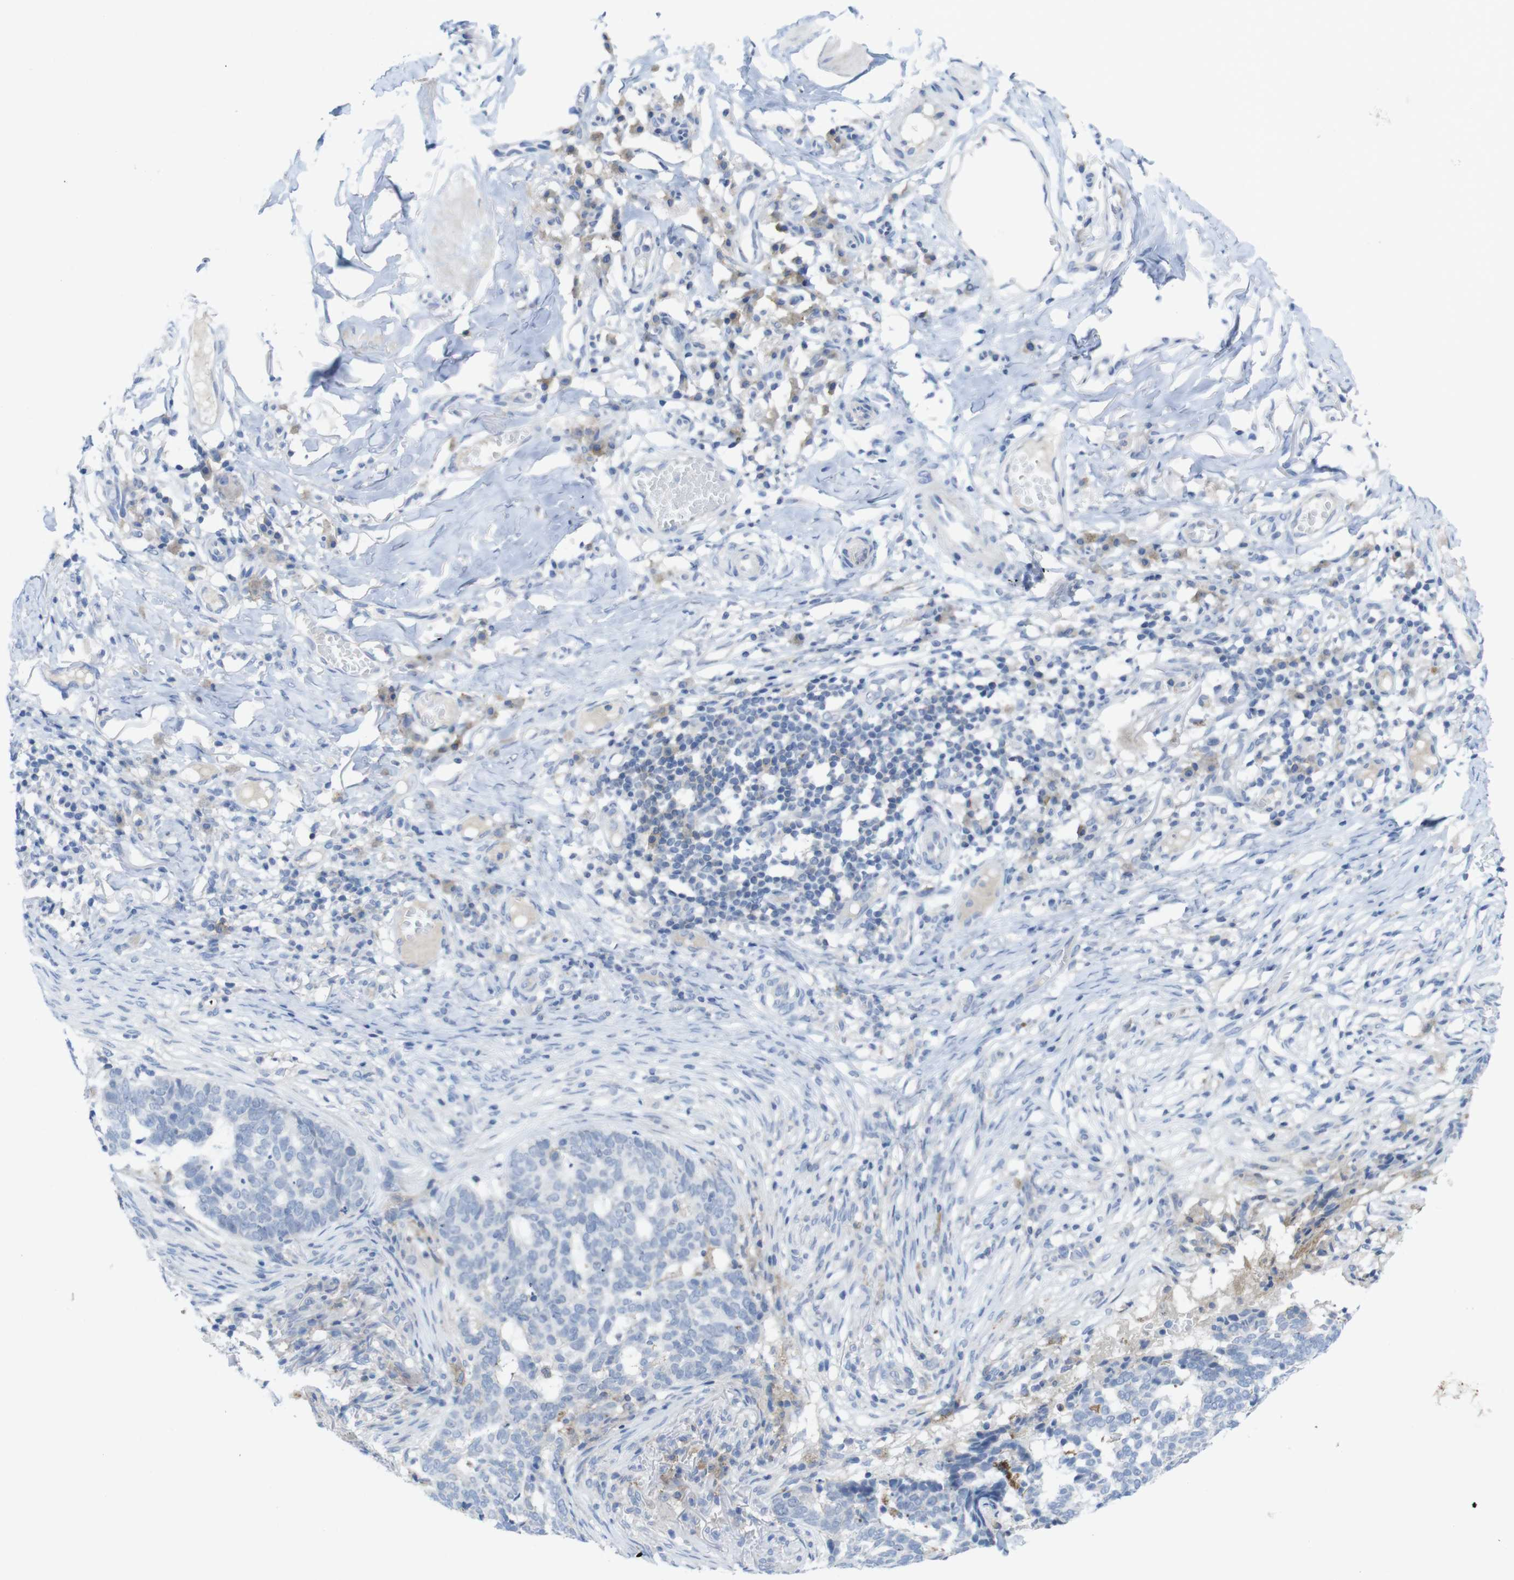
{"staining": {"intensity": "negative", "quantity": "none", "location": "none"}, "tissue": "skin cancer", "cell_type": "Tumor cells", "image_type": "cancer", "snomed": [{"axis": "morphology", "description": "Basal cell carcinoma"}, {"axis": "topography", "description": "Skin"}], "caption": "Human skin cancer stained for a protein using immunohistochemistry shows no expression in tumor cells.", "gene": "SLAMF7", "patient": {"sex": "male", "age": 85}}